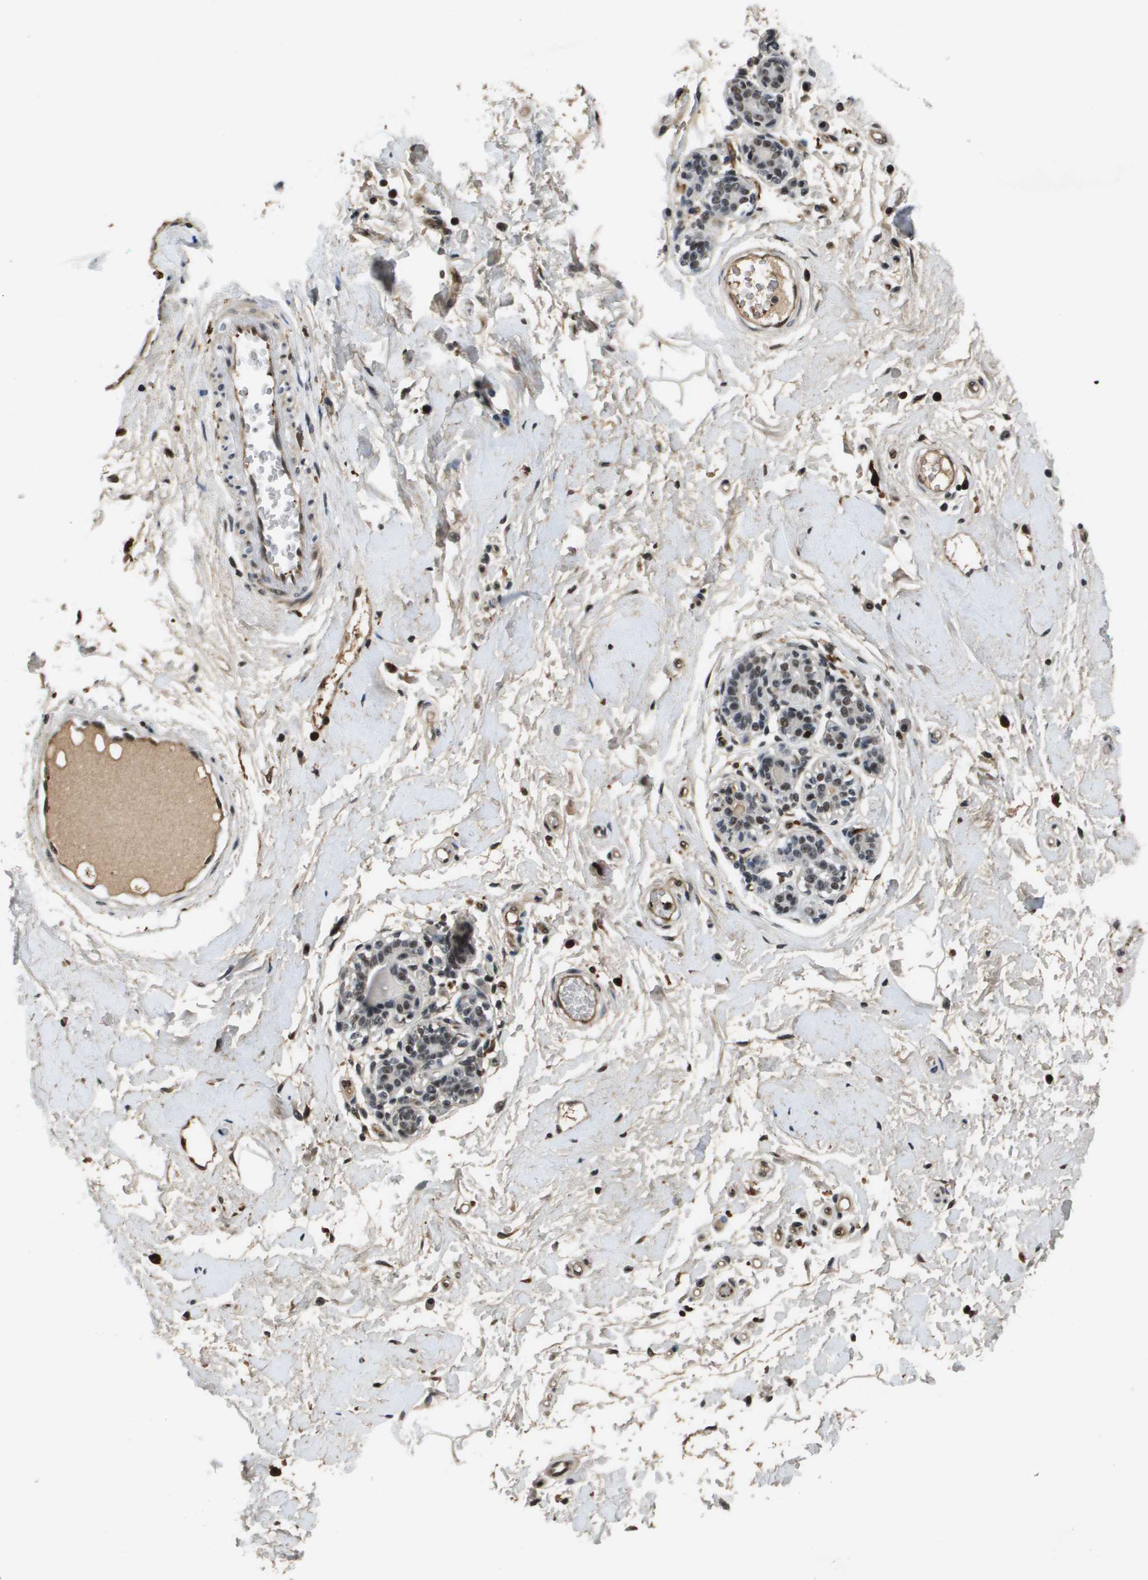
{"staining": {"intensity": "moderate", "quantity": ">75%", "location": "nuclear"}, "tissue": "breast", "cell_type": "Adipocytes", "image_type": "normal", "snomed": [{"axis": "morphology", "description": "Normal tissue, NOS"}, {"axis": "morphology", "description": "Lobular carcinoma"}, {"axis": "topography", "description": "Breast"}], "caption": "Immunohistochemical staining of unremarkable human breast exhibits >75% levels of moderate nuclear protein staining in about >75% of adipocytes. (DAB (3,3'-diaminobenzidine) = brown stain, brightfield microscopy at high magnification).", "gene": "EP400", "patient": {"sex": "female", "age": 59}}